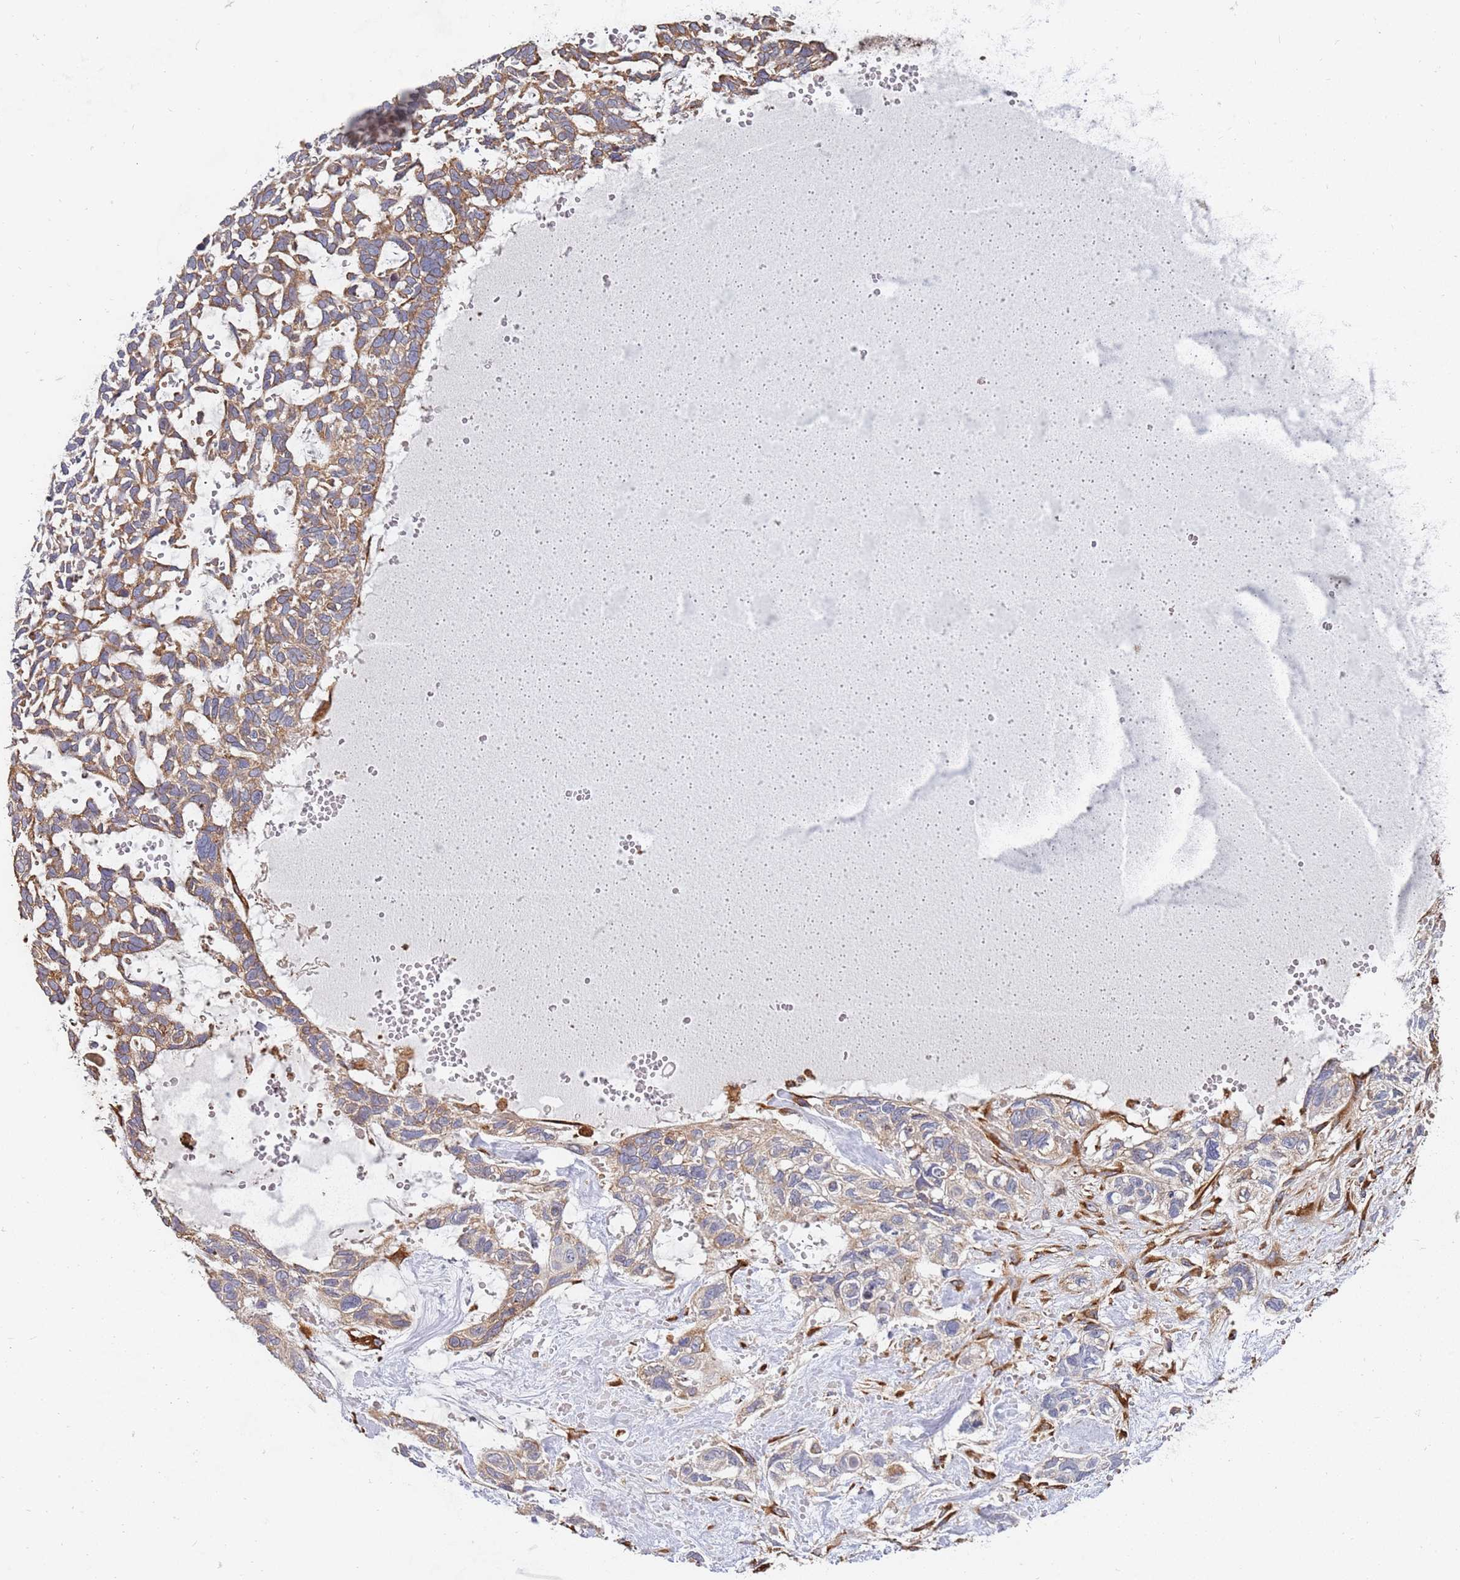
{"staining": {"intensity": "moderate", "quantity": "25%-75%", "location": "cytoplasmic/membranous"}, "tissue": "skin cancer", "cell_type": "Tumor cells", "image_type": "cancer", "snomed": [{"axis": "morphology", "description": "Basal cell carcinoma"}, {"axis": "topography", "description": "Skin"}], "caption": "Protein analysis of basal cell carcinoma (skin) tissue exhibits moderate cytoplasmic/membranous positivity in approximately 25%-75% of tumor cells. The staining was performed using DAB (3,3'-diaminobenzidine), with brown indicating positive protein expression. Nuclei are stained blue with hematoxylin.", "gene": "VRK2", "patient": {"sex": "male", "age": 88}}